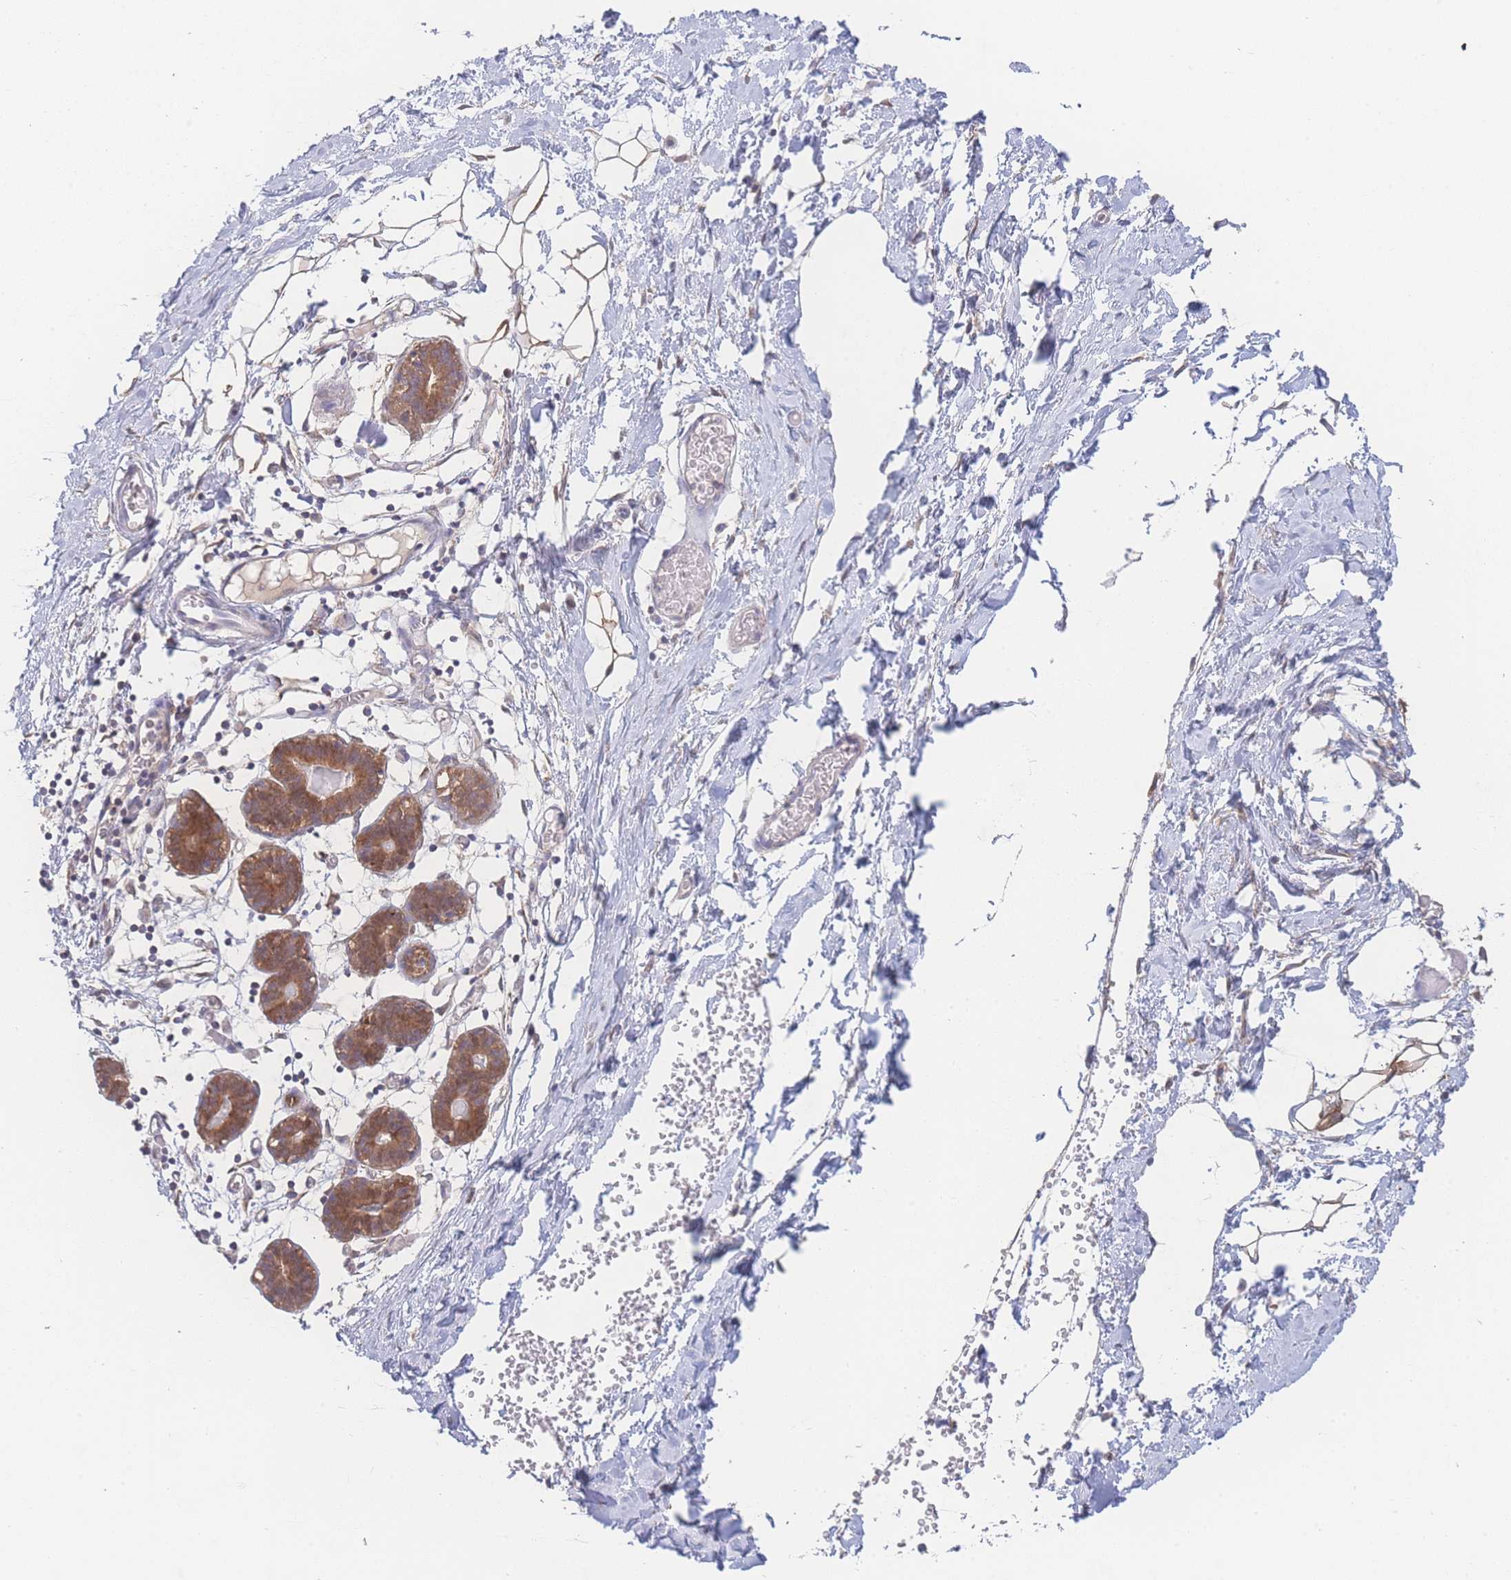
{"staining": {"intensity": "negative", "quantity": "none", "location": "none"}, "tissue": "breast", "cell_type": "Adipocytes", "image_type": "normal", "snomed": [{"axis": "morphology", "description": "Normal tissue, NOS"}, {"axis": "topography", "description": "Breast"}], "caption": "Immunohistochemistry histopathology image of normal breast: breast stained with DAB (3,3'-diaminobenzidine) shows no significant protein positivity in adipocytes.", "gene": "GIPR", "patient": {"sex": "female", "age": 27}}